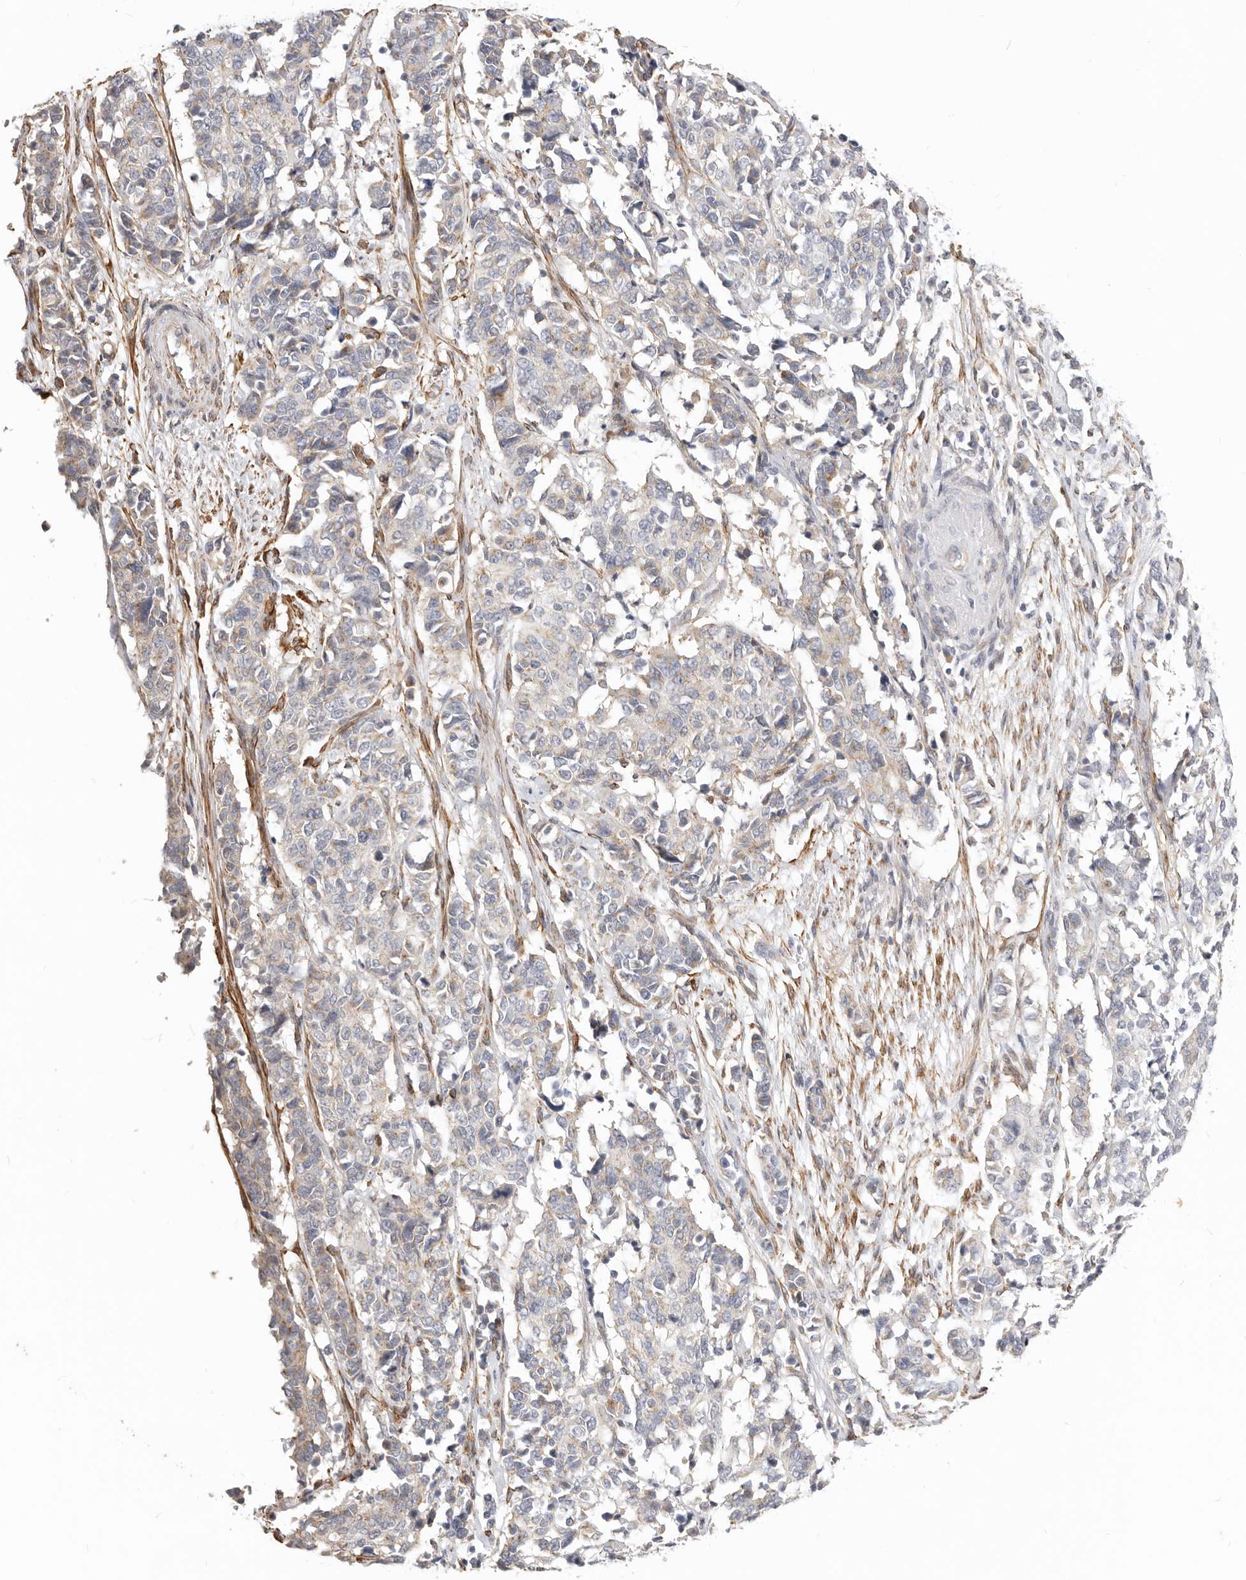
{"staining": {"intensity": "weak", "quantity": ">75%", "location": "cytoplasmic/membranous"}, "tissue": "cervical cancer", "cell_type": "Tumor cells", "image_type": "cancer", "snomed": [{"axis": "morphology", "description": "Normal tissue, NOS"}, {"axis": "morphology", "description": "Squamous cell carcinoma, NOS"}, {"axis": "topography", "description": "Cervix"}], "caption": "DAB (3,3'-diaminobenzidine) immunohistochemical staining of cervical squamous cell carcinoma displays weak cytoplasmic/membranous protein positivity in approximately >75% of tumor cells.", "gene": "RABAC1", "patient": {"sex": "female", "age": 35}}